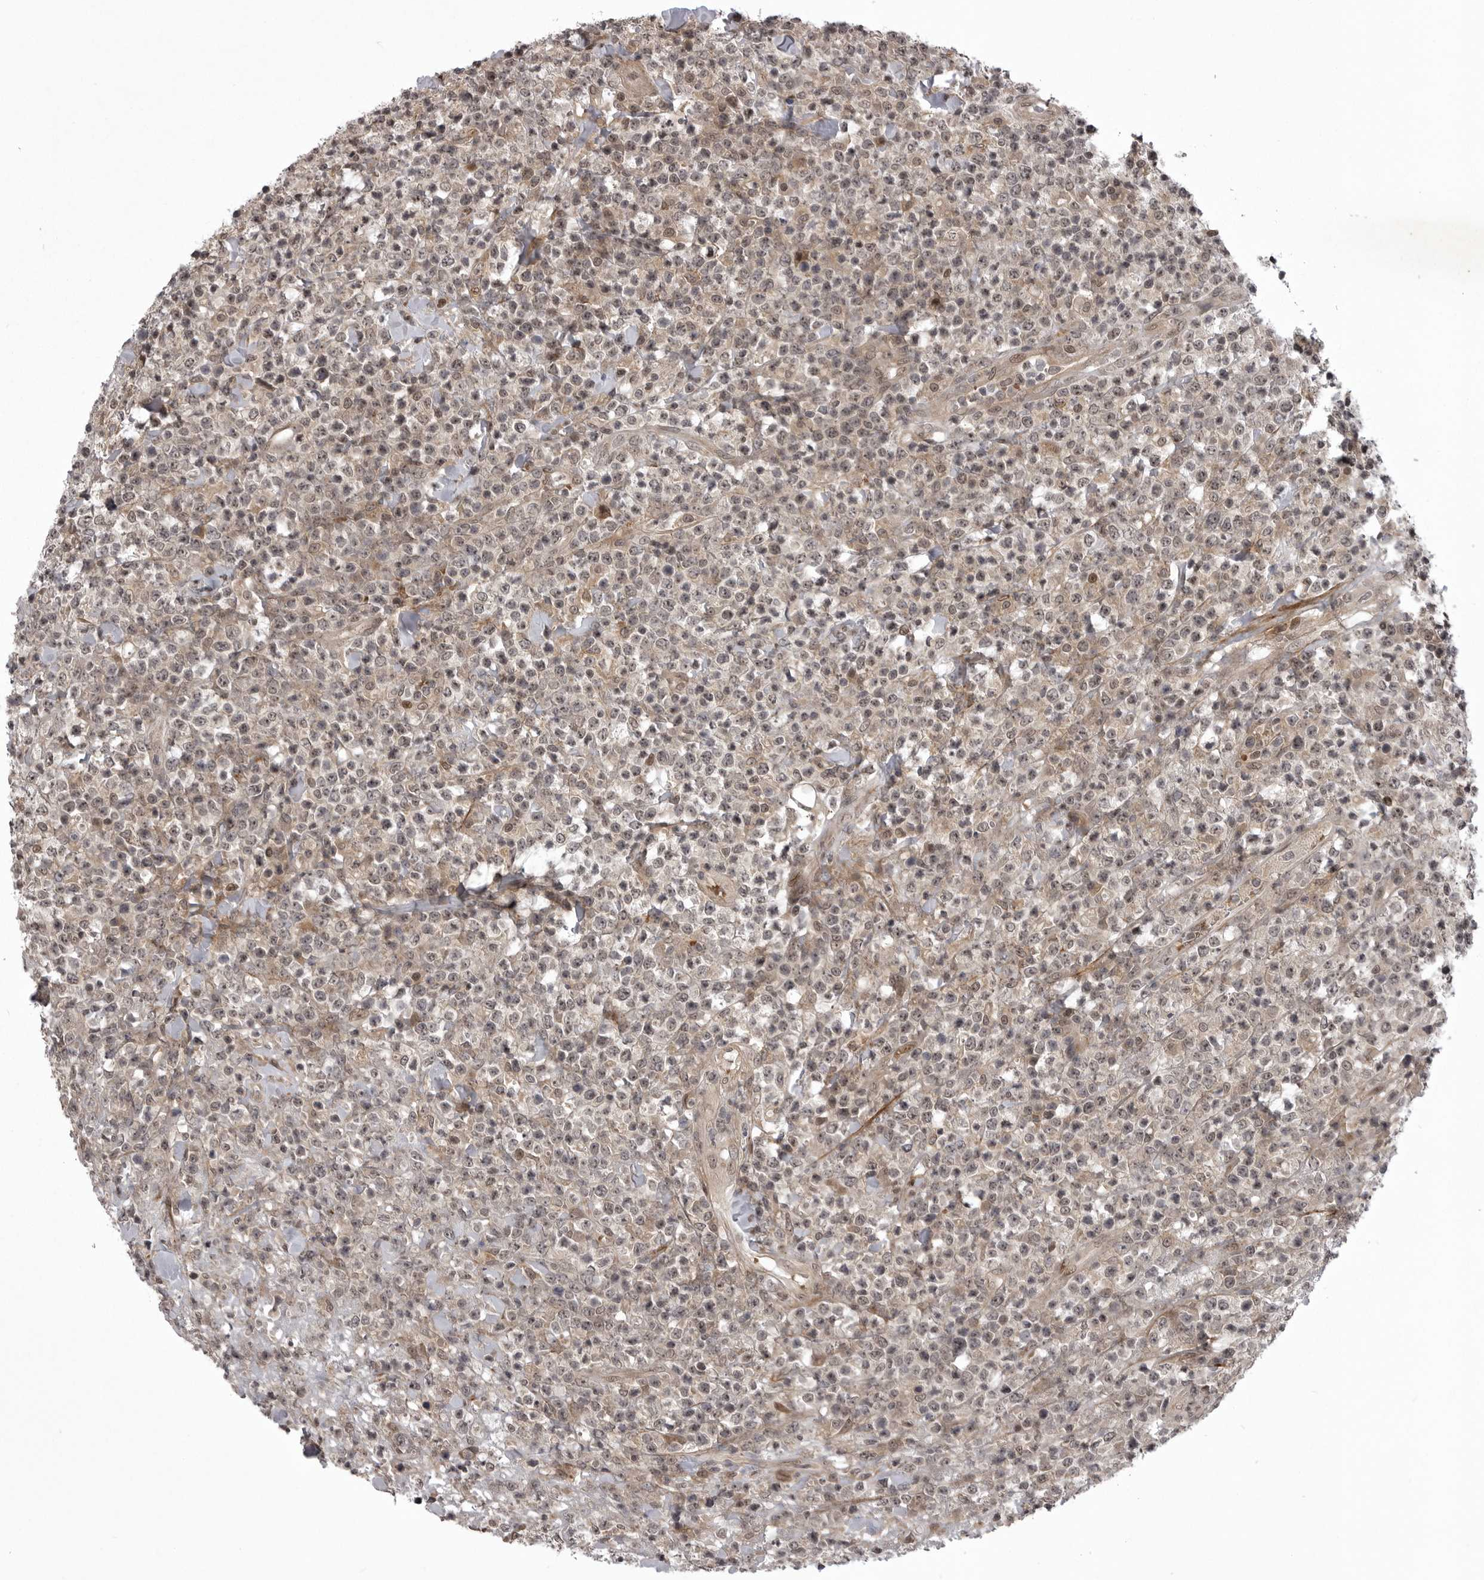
{"staining": {"intensity": "weak", "quantity": "<25%", "location": "nuclear"}, "tissue": "lymphoma", "cell_type": "Tumor cells", "image_type": "cancer", "snomed": [{"axis": "morphology", "description": "Malignant lymphoma, non-Hodgkin's type, High grade"}, {"axis": "topography", "description": "Colon"}], "caption": "IHC micrograph of lymphoma stained for a protein (brown), which demonstrates no staining in tumor cells.", "gene": "SNX16", "patient": {"sex": "female", "age": 53}}